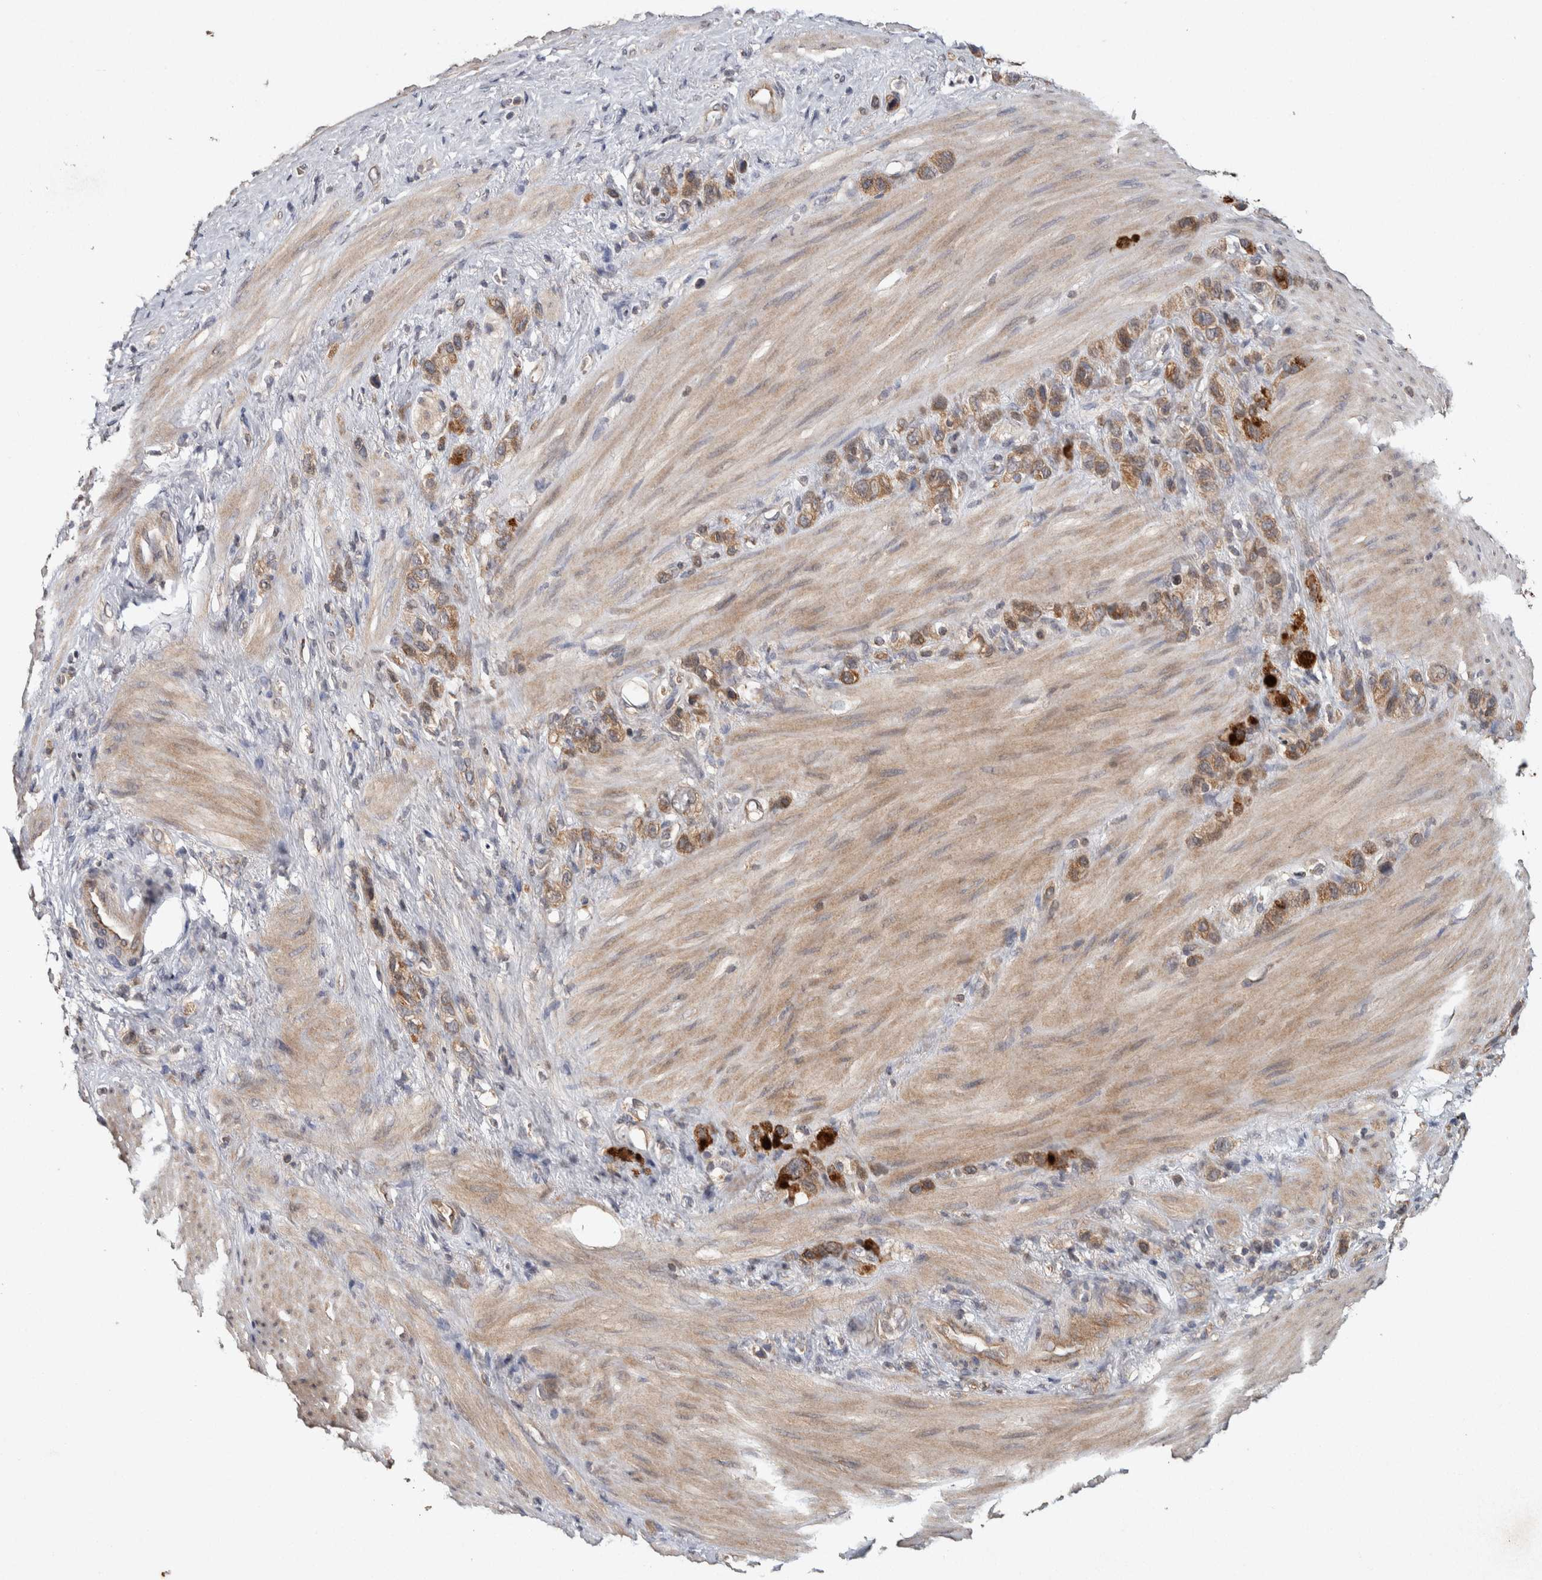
{"staining": {"intensity": "moderate", "quantity": ">75%", "location": "cytoplasmic/membranous"}, "tissue": "stomach cancer", "cell_type": "Tumor cells", "image_type": "cancer", "snomed": [{"axis": "morphology", "description": "Adenocarcinoma, NOS"}, {"axis": "morphology", "description": "Adenocarcinoma, High grade"}, {"axis": "topography", "description": "Stomach, upper"}, {"axis": "topography", "description": "Stomach, lower"}], "caption": "High-grade adenocarcinoma (stomach) tissue exhibits moderate cytoplasmic/membranous staining in approximately >75% of tumor cells (Brightfield microscopy of DAB IHC at high magnification).", "gene": "HMOX2", "patient": {"sex": "female", "age": 65}}